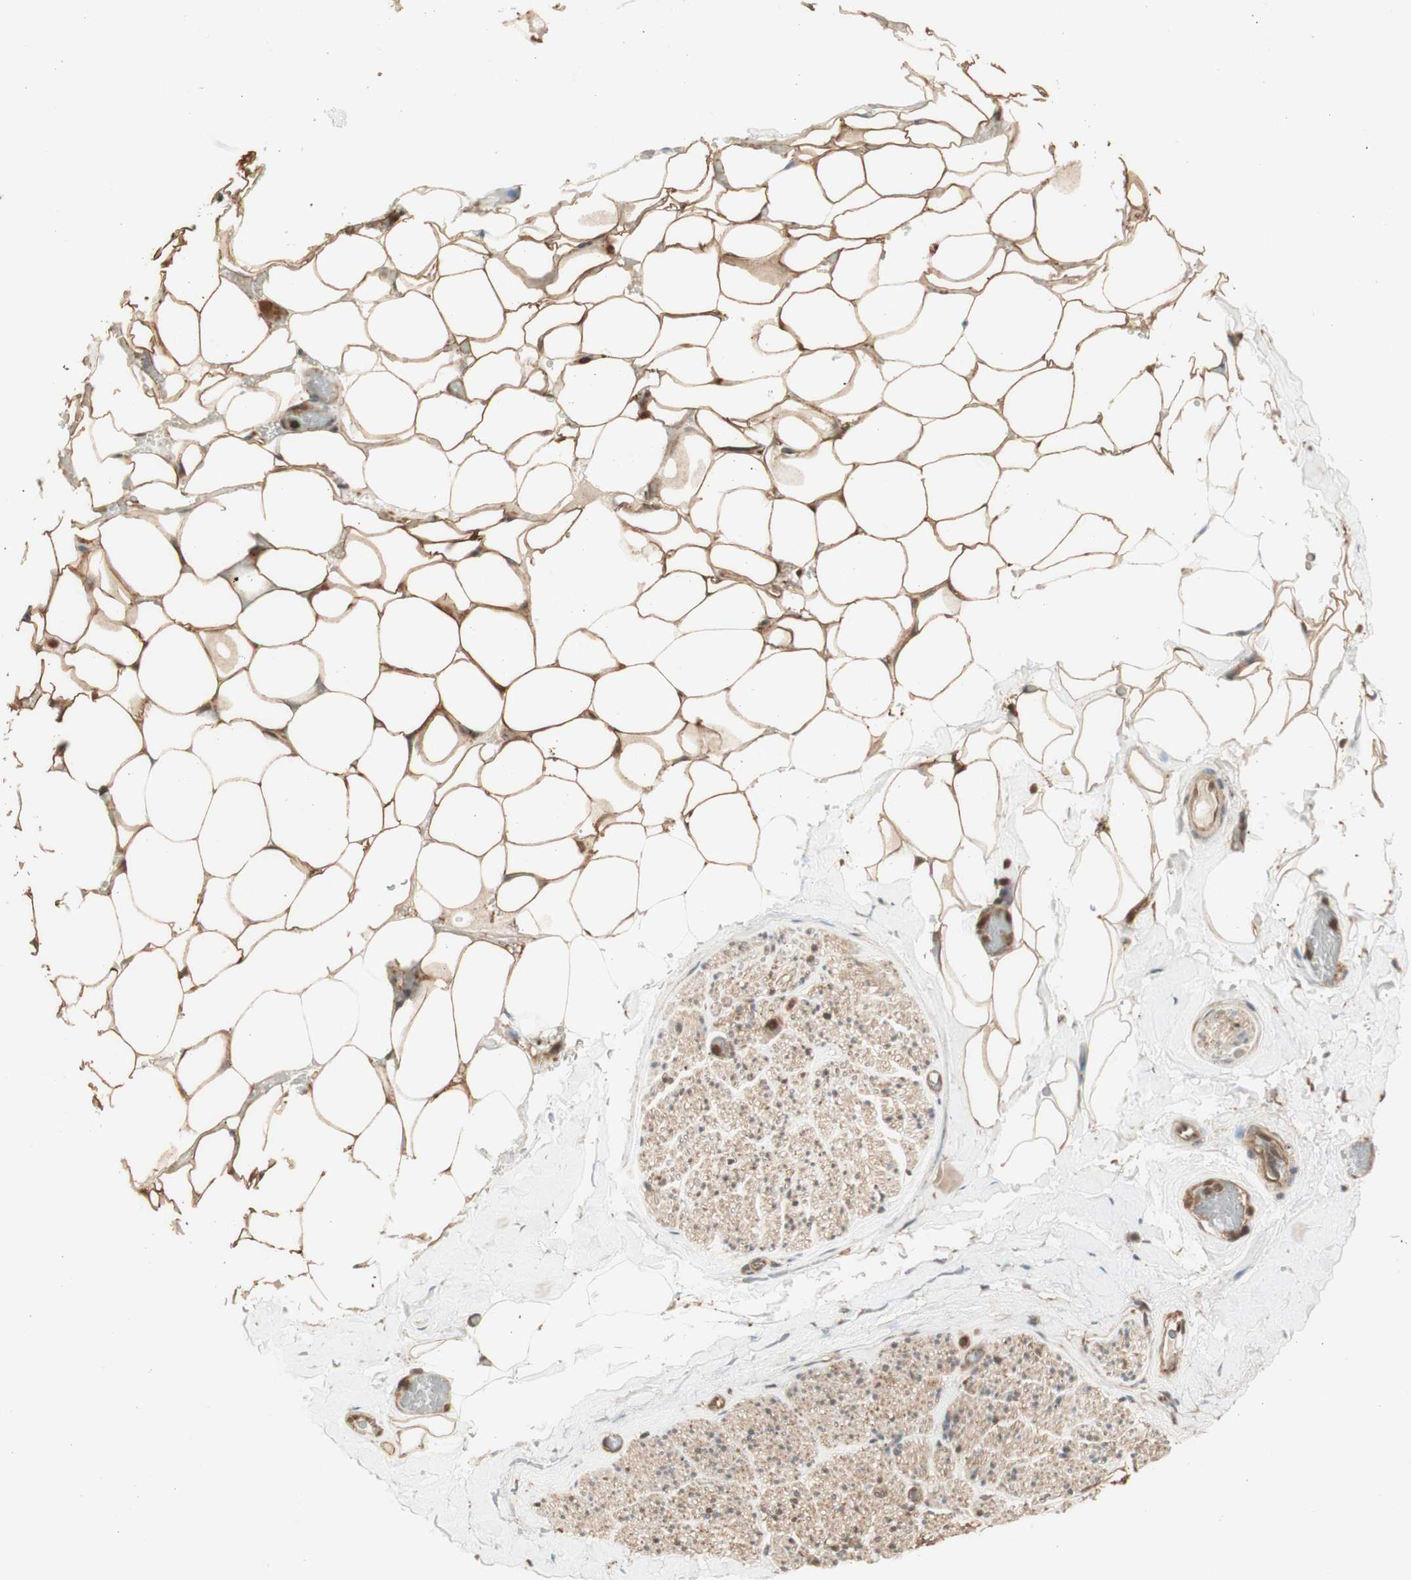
{"staining": {"intensity": "moderate", "quantity": ">75%", "location": "cytoplasmic/membranous"}, "tissue": "adipose tissue", "cell_type": "Adipocytes", "image_type": "normal", "snomed": [{"axis": "morphology", "description": "Normal tissue, NOS"}, {"axis": "topography", "description": "Peripheral nerve tissue"}], "caption": "Protein staining of normal adipose tissue demonstrates moderate cytoplasmic/membranous positivity in about >75% of adipocytes.", "gene": "YWHAB", "patient": {"sex": "male", "age": 70}}